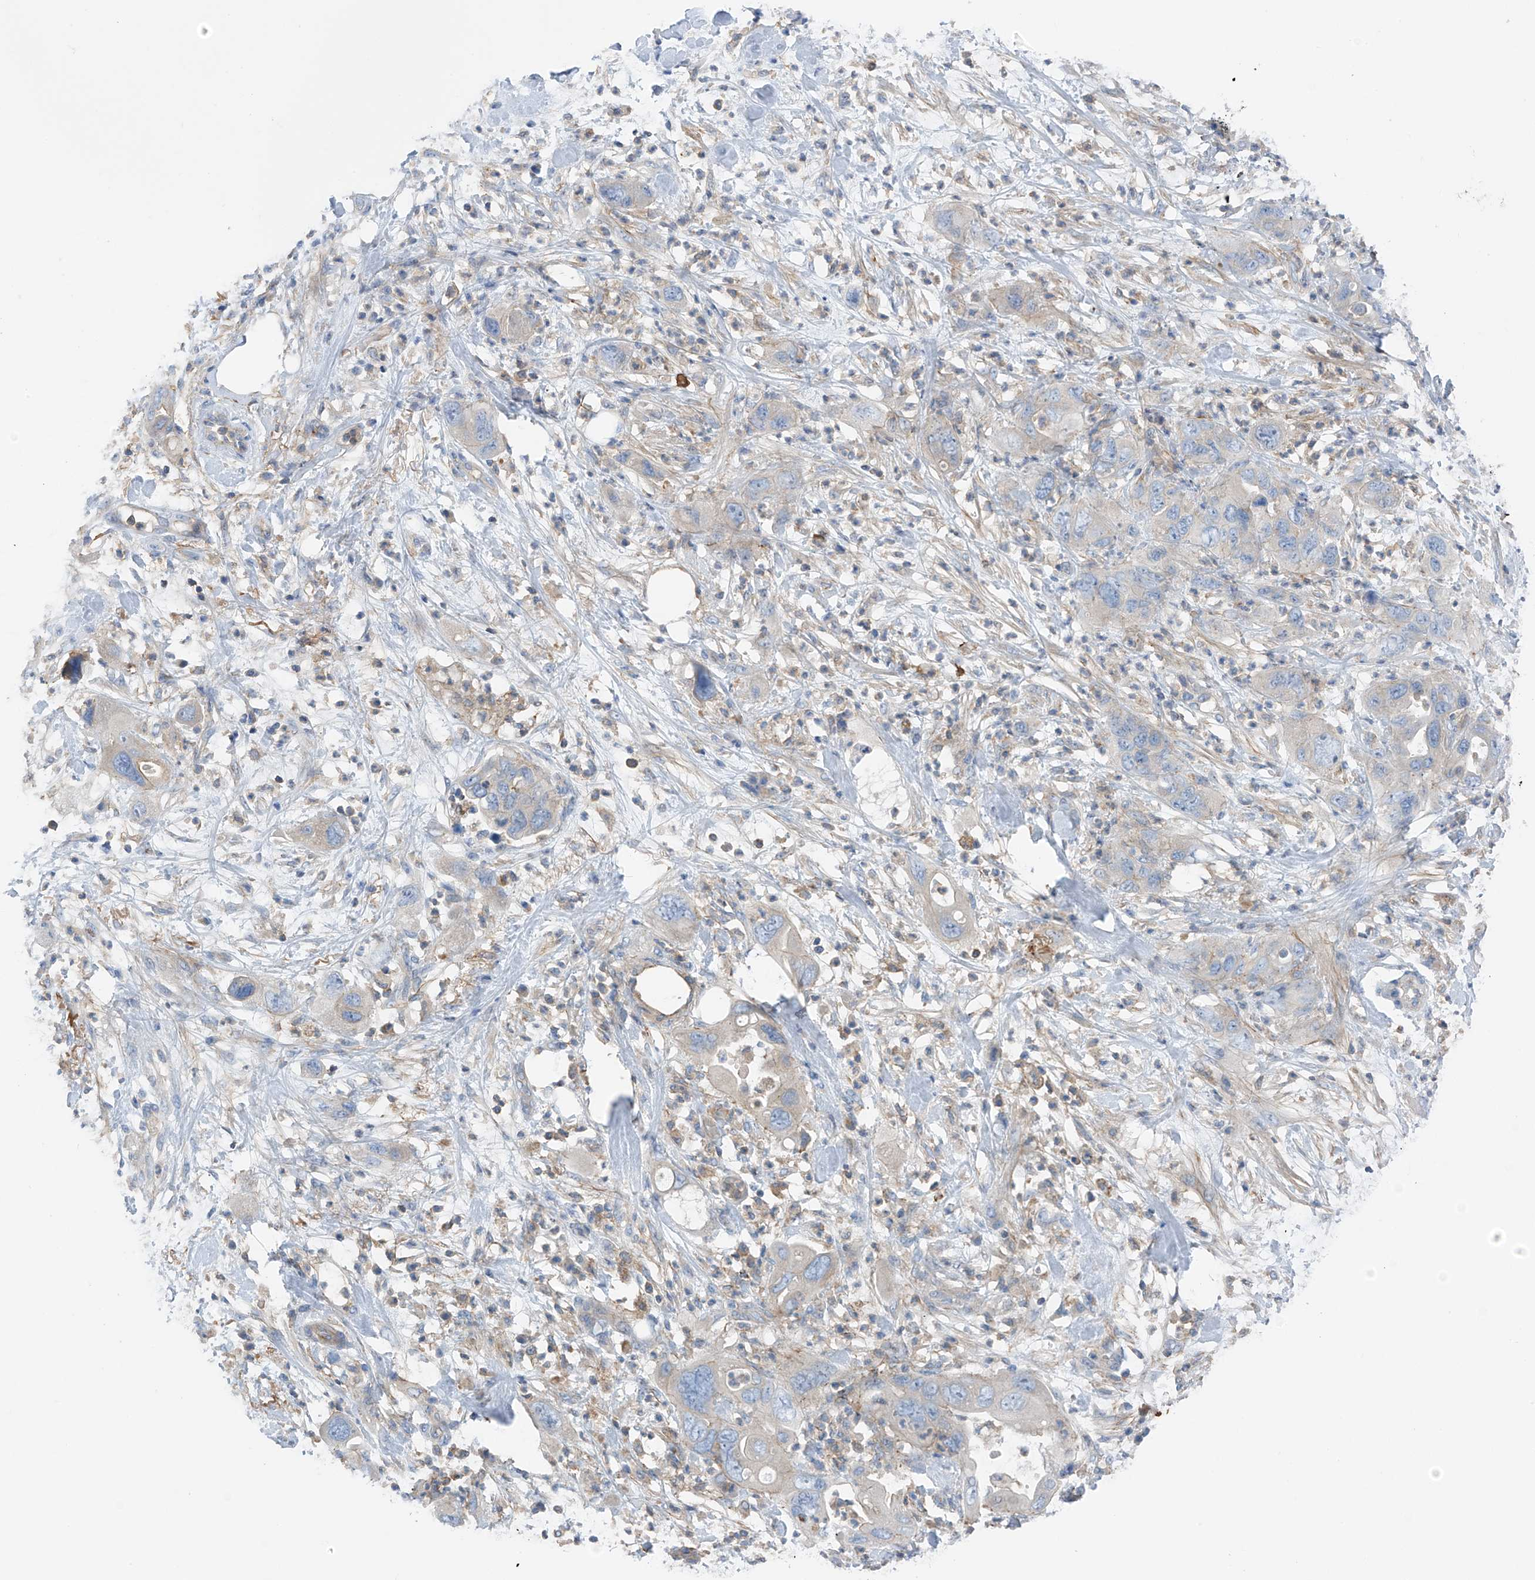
{"staining": {"intensity": "negative", "quantity": "none", "location": "none"}, "tissue": "pancreatic cancer", "cell_type": "Tumor cells", "image_type": "cancer", "snomed": [{"axis": "morphology", "description": "Adenocarcinoma, NOS"}, {"axis": "topography", "description": "Pancreas"}], "caption": "Immunohistochemistry (IHC) photomicrograph of neoplastic tissue: pancreatic cancer (adenocarcinoma) stained with DAB (3,3'-diaminobenzidine) reveals no significant protein positivity in tumor cells.", "gene": "NALCN", "patient": {"sex": "female", "age": 71}}